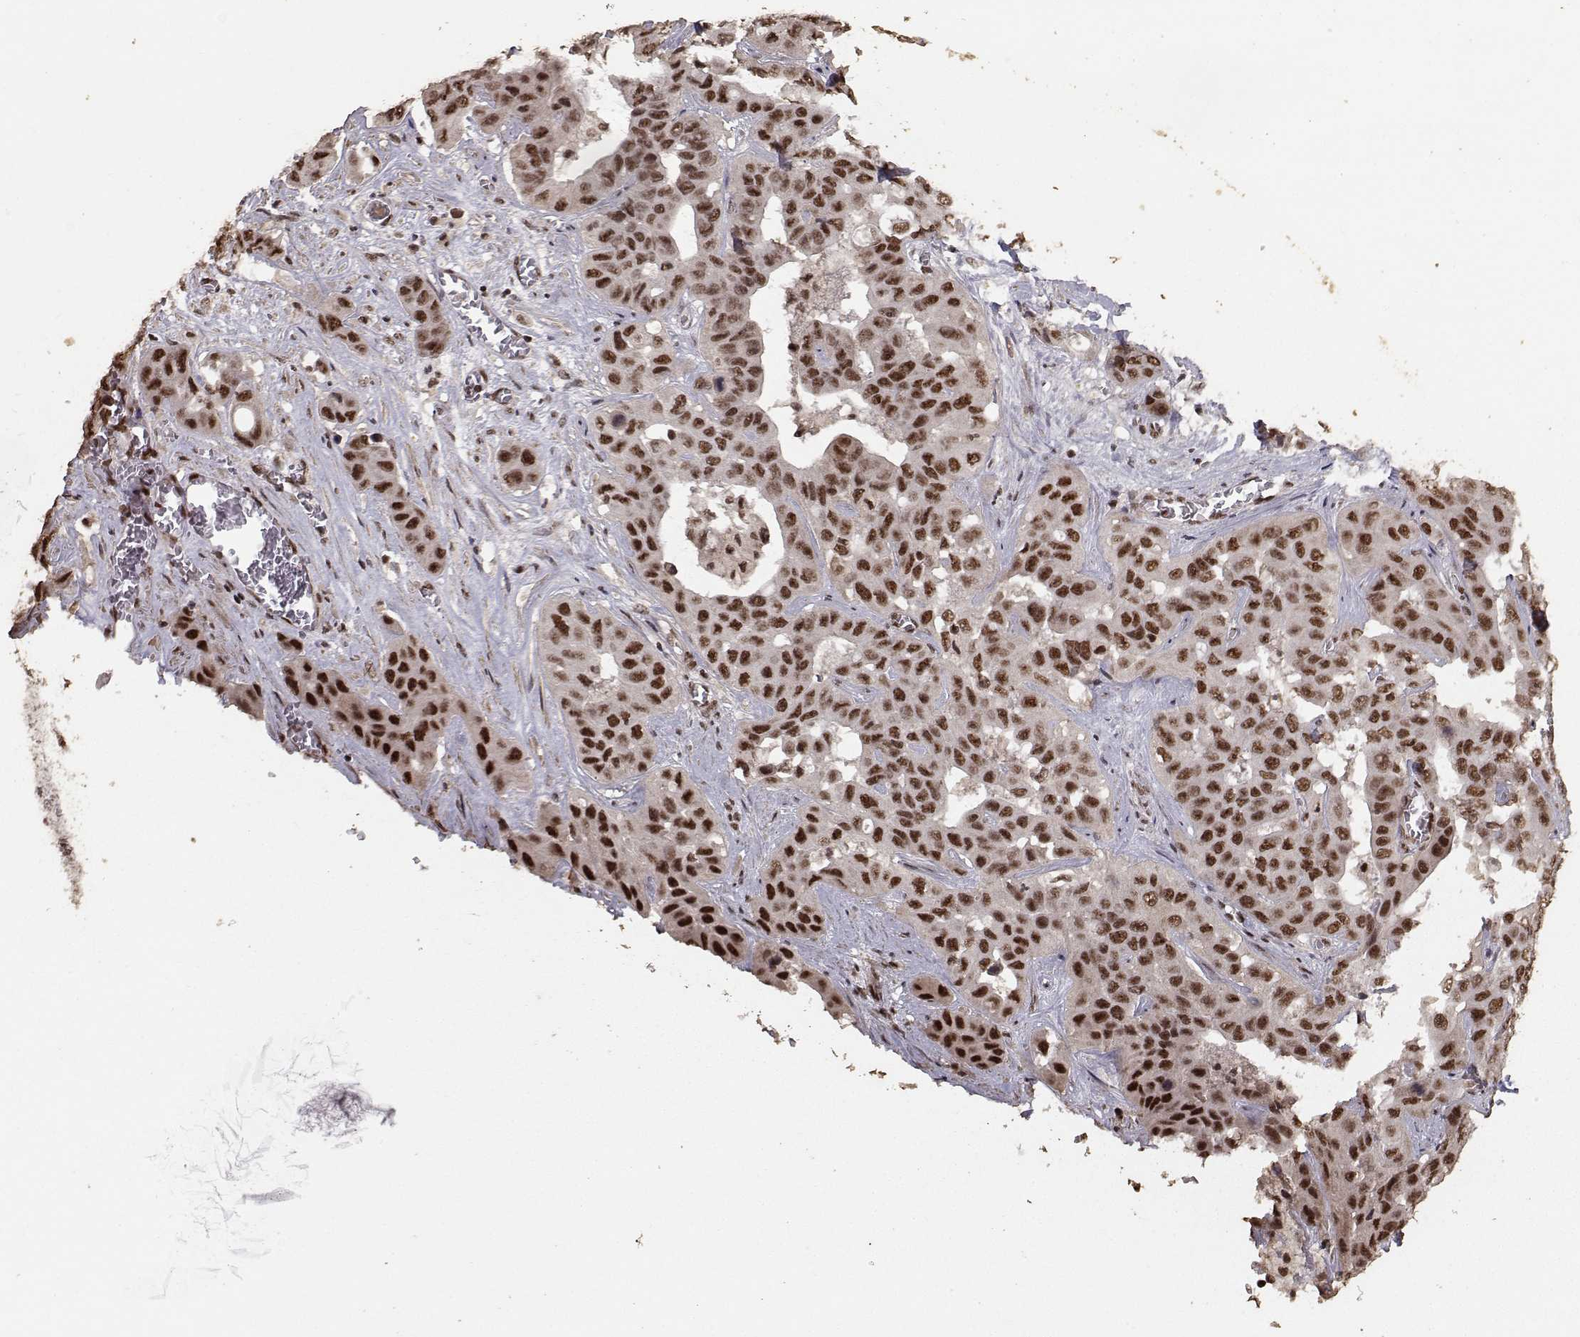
{"staining": {"intensity": "strong", "quantity": ">75%", "location": "nuclear"}, "tissue": "liver cancer", "cell_type": "Tumor cells", "image_type": "cancer", "snomed": [{"axis": "morphology", "description": "Cholangiocarcinoma"}, {"axis": "topography", "description": "Liver"}], "caption": "An immunohistochemistry (IHC) histopathology image of tumor tissue is shown. Protein staining in brown labels strong nuclear positivity in liver cholangiocarcinoma within tumor cells. (IHC, brightfield microscopy, high magnification).", "gene": "SF1", "patient": {"sex": "female", "age": 52}}